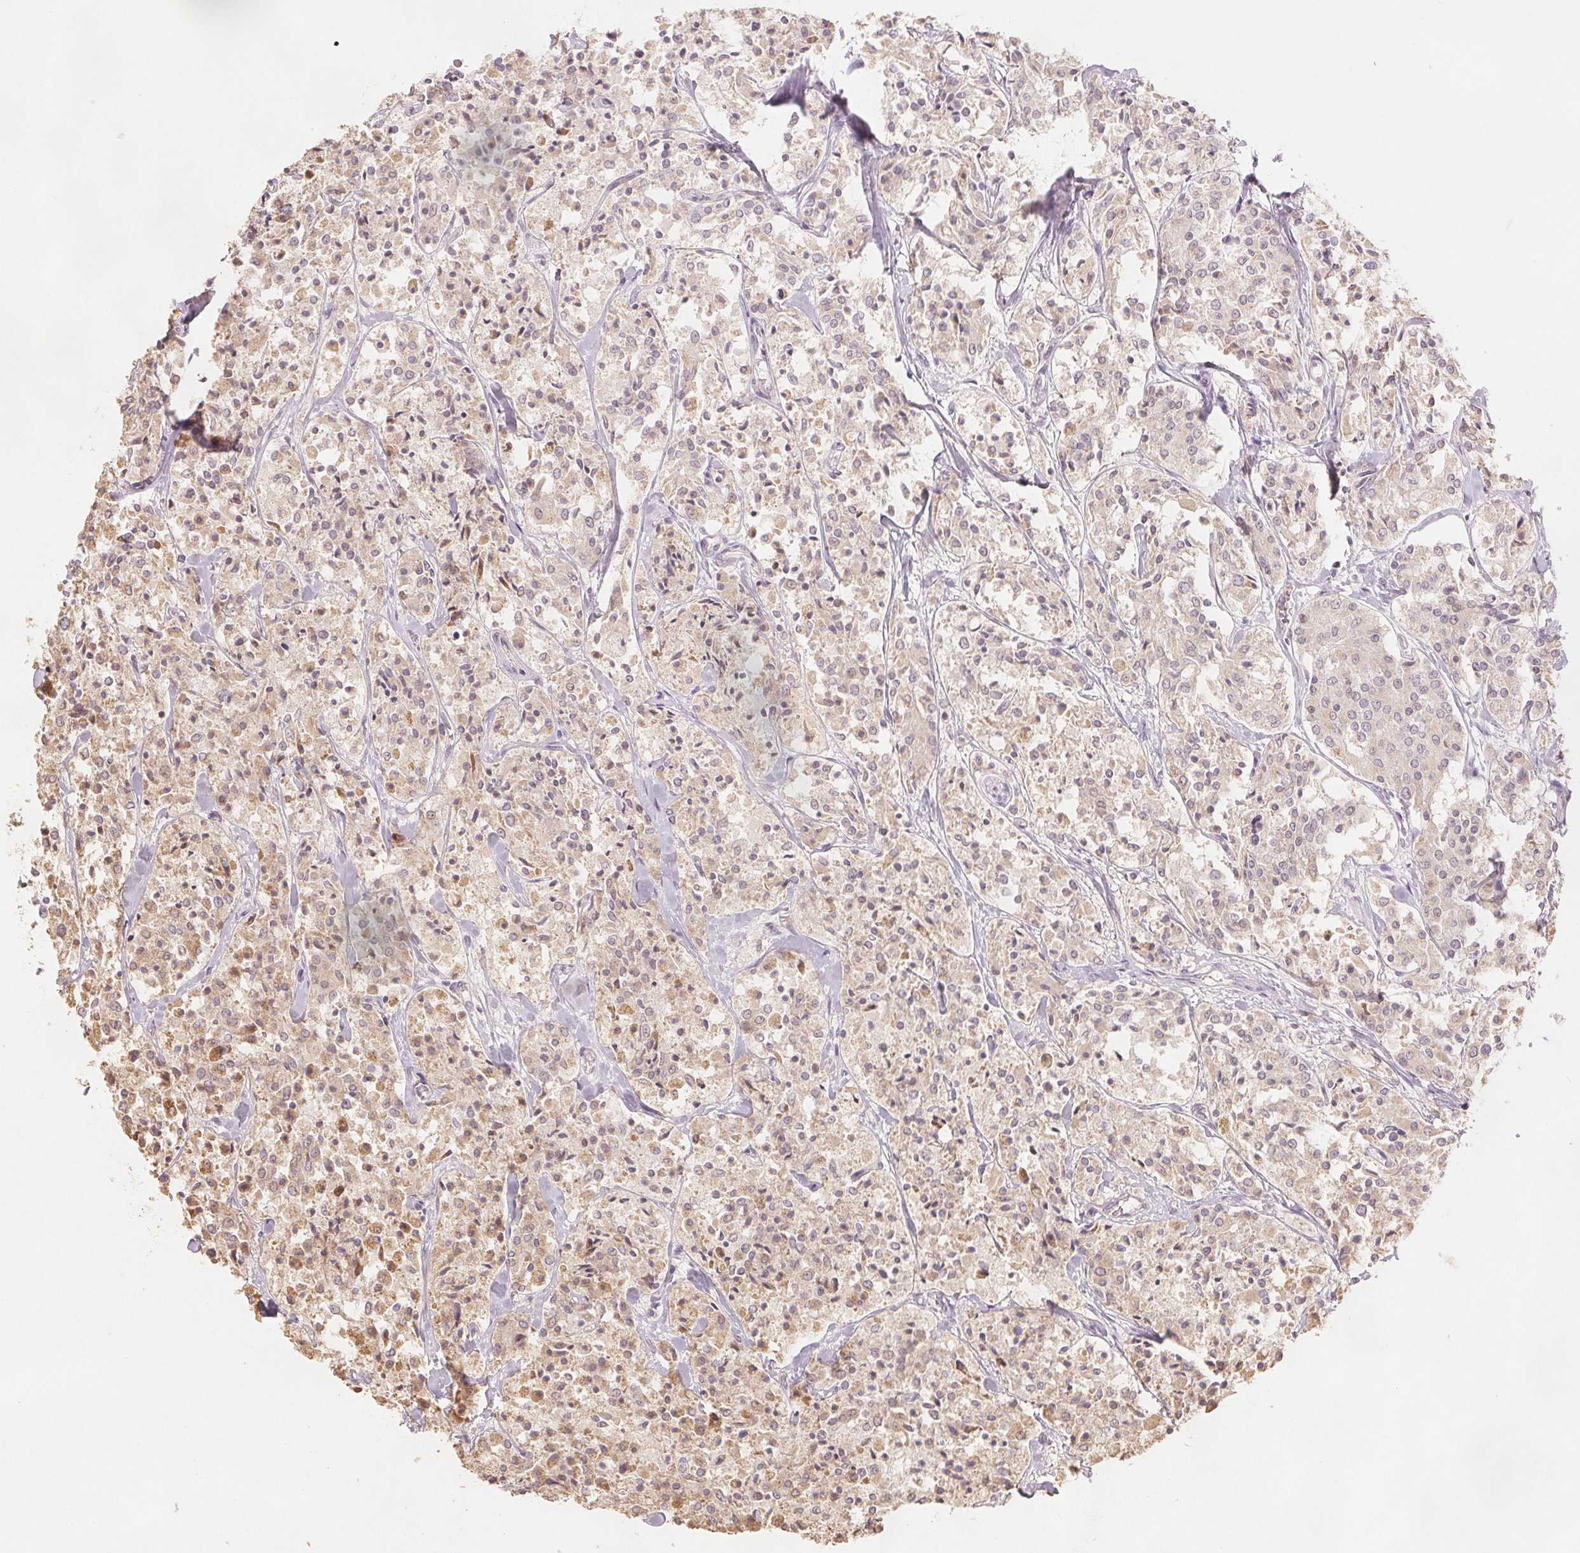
{"staining": {"intensity": "weak", "quantity": "<25%", "location": "cytoplasmic/membranous"}, "tissue": "carcinoid", "cell_type": "Tumor cells", "image_type": "cancer", "snomed": [{"axis": "morphology", "description": "Carcinoid, malignant, NOS"}, {"axis": "topography", "description": "Lung"}], "caption": "Immunohistochemistry histopathology image of human carcinoid stained for a protein (brown), which reveals no expression in tumor cells.", "gene": "COX14", "patient": {"sex": "male", "age": 71}}